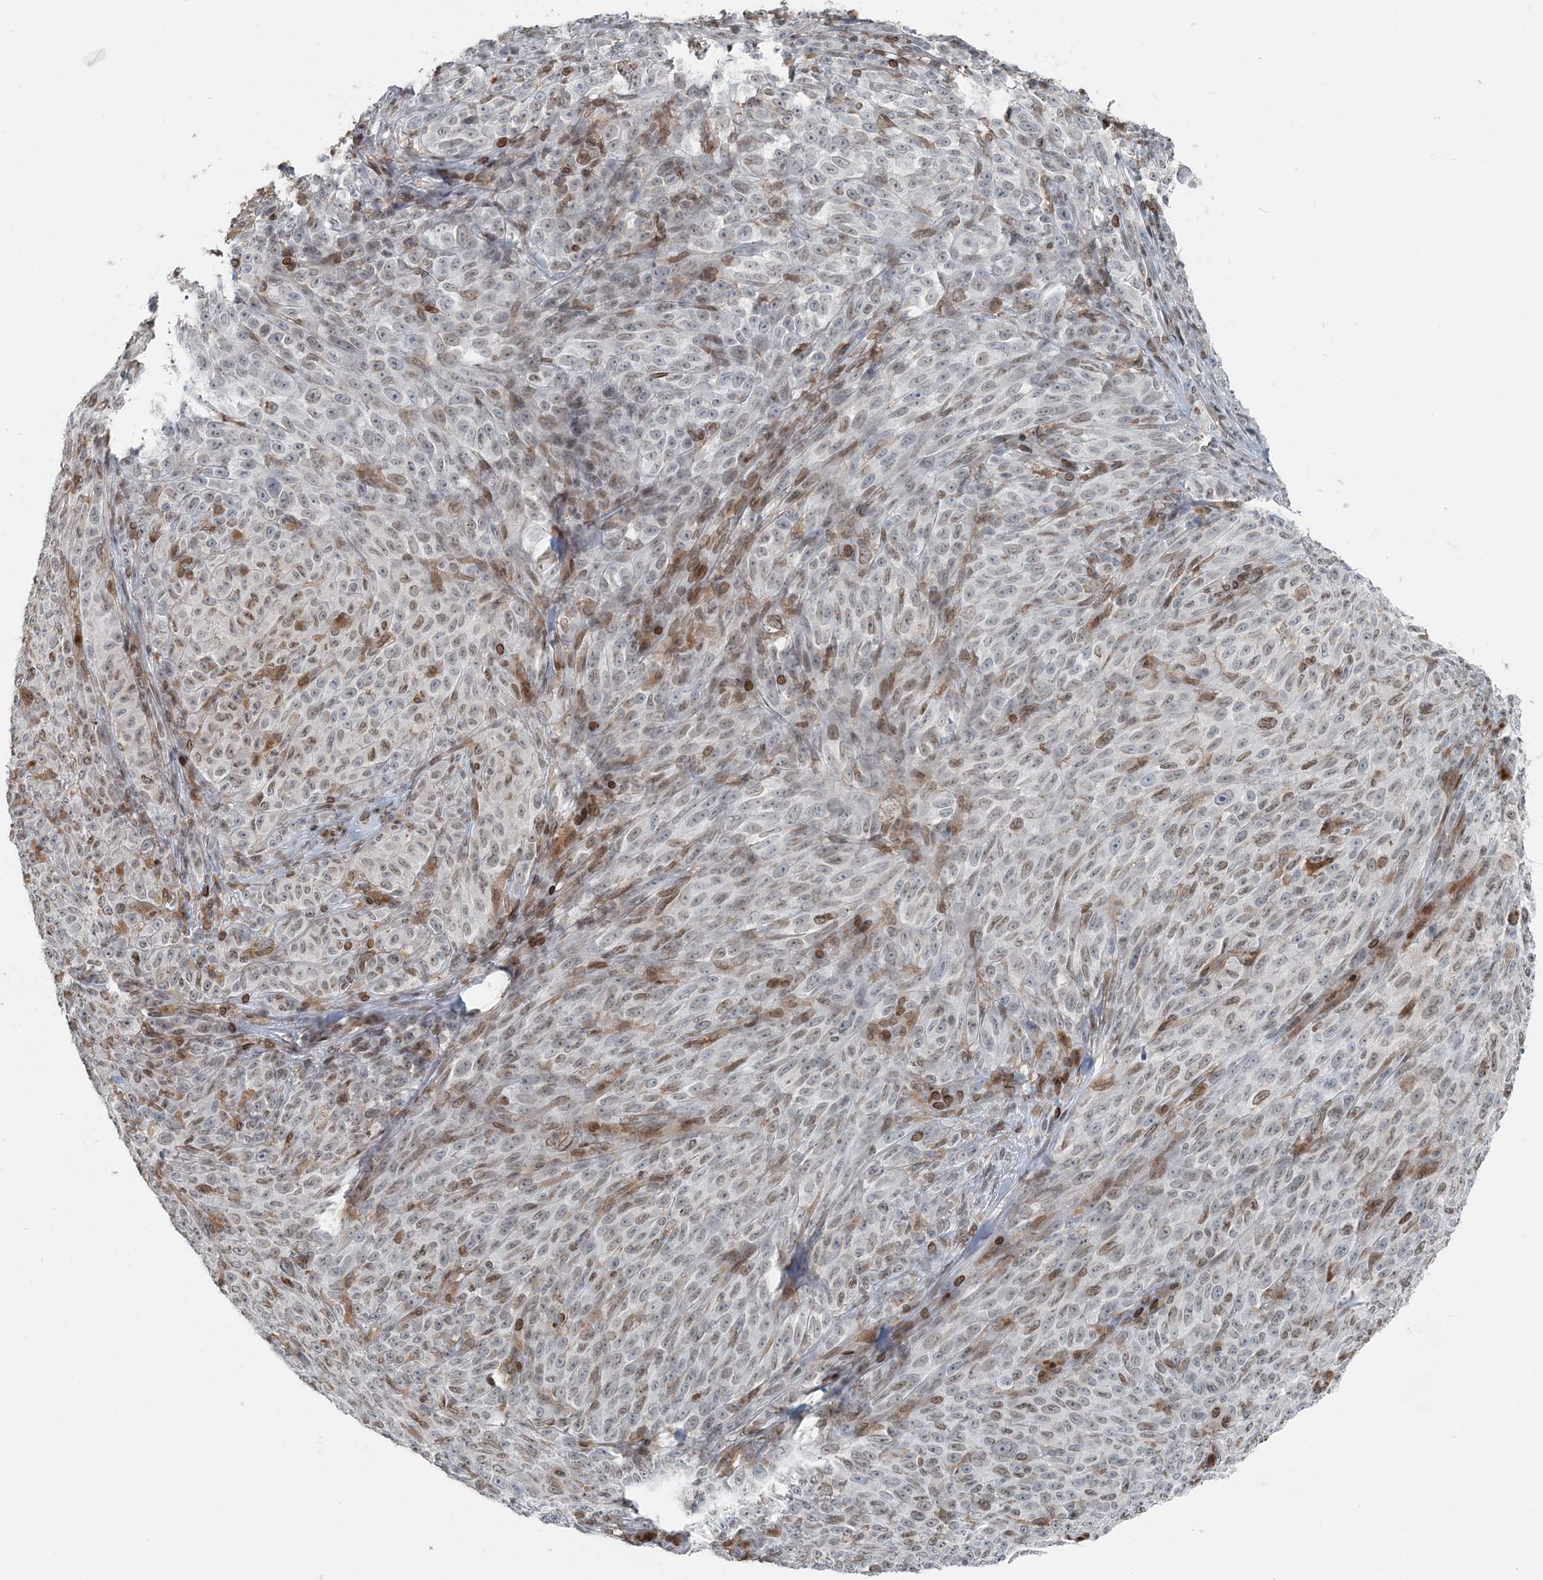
{"staining": {"intensity": "weak", "quantity": "<25%", "location": "cytoplasmic/membranous,nuclear"}, "tissue": "melanoma", "cell_type": "Tumor cells", "image_type": "cancer", "snomed": [{"axis": "morphology", "description": "Malignant melanoma, NOS"}, {"axis": "topography", "description": "Skin"}], "caption": "Micrograph shows no significant protein staining in tumor cells of malignant melanoma.", "gene": "GJD4", "patient": {"sex": "female", "age": 82}}